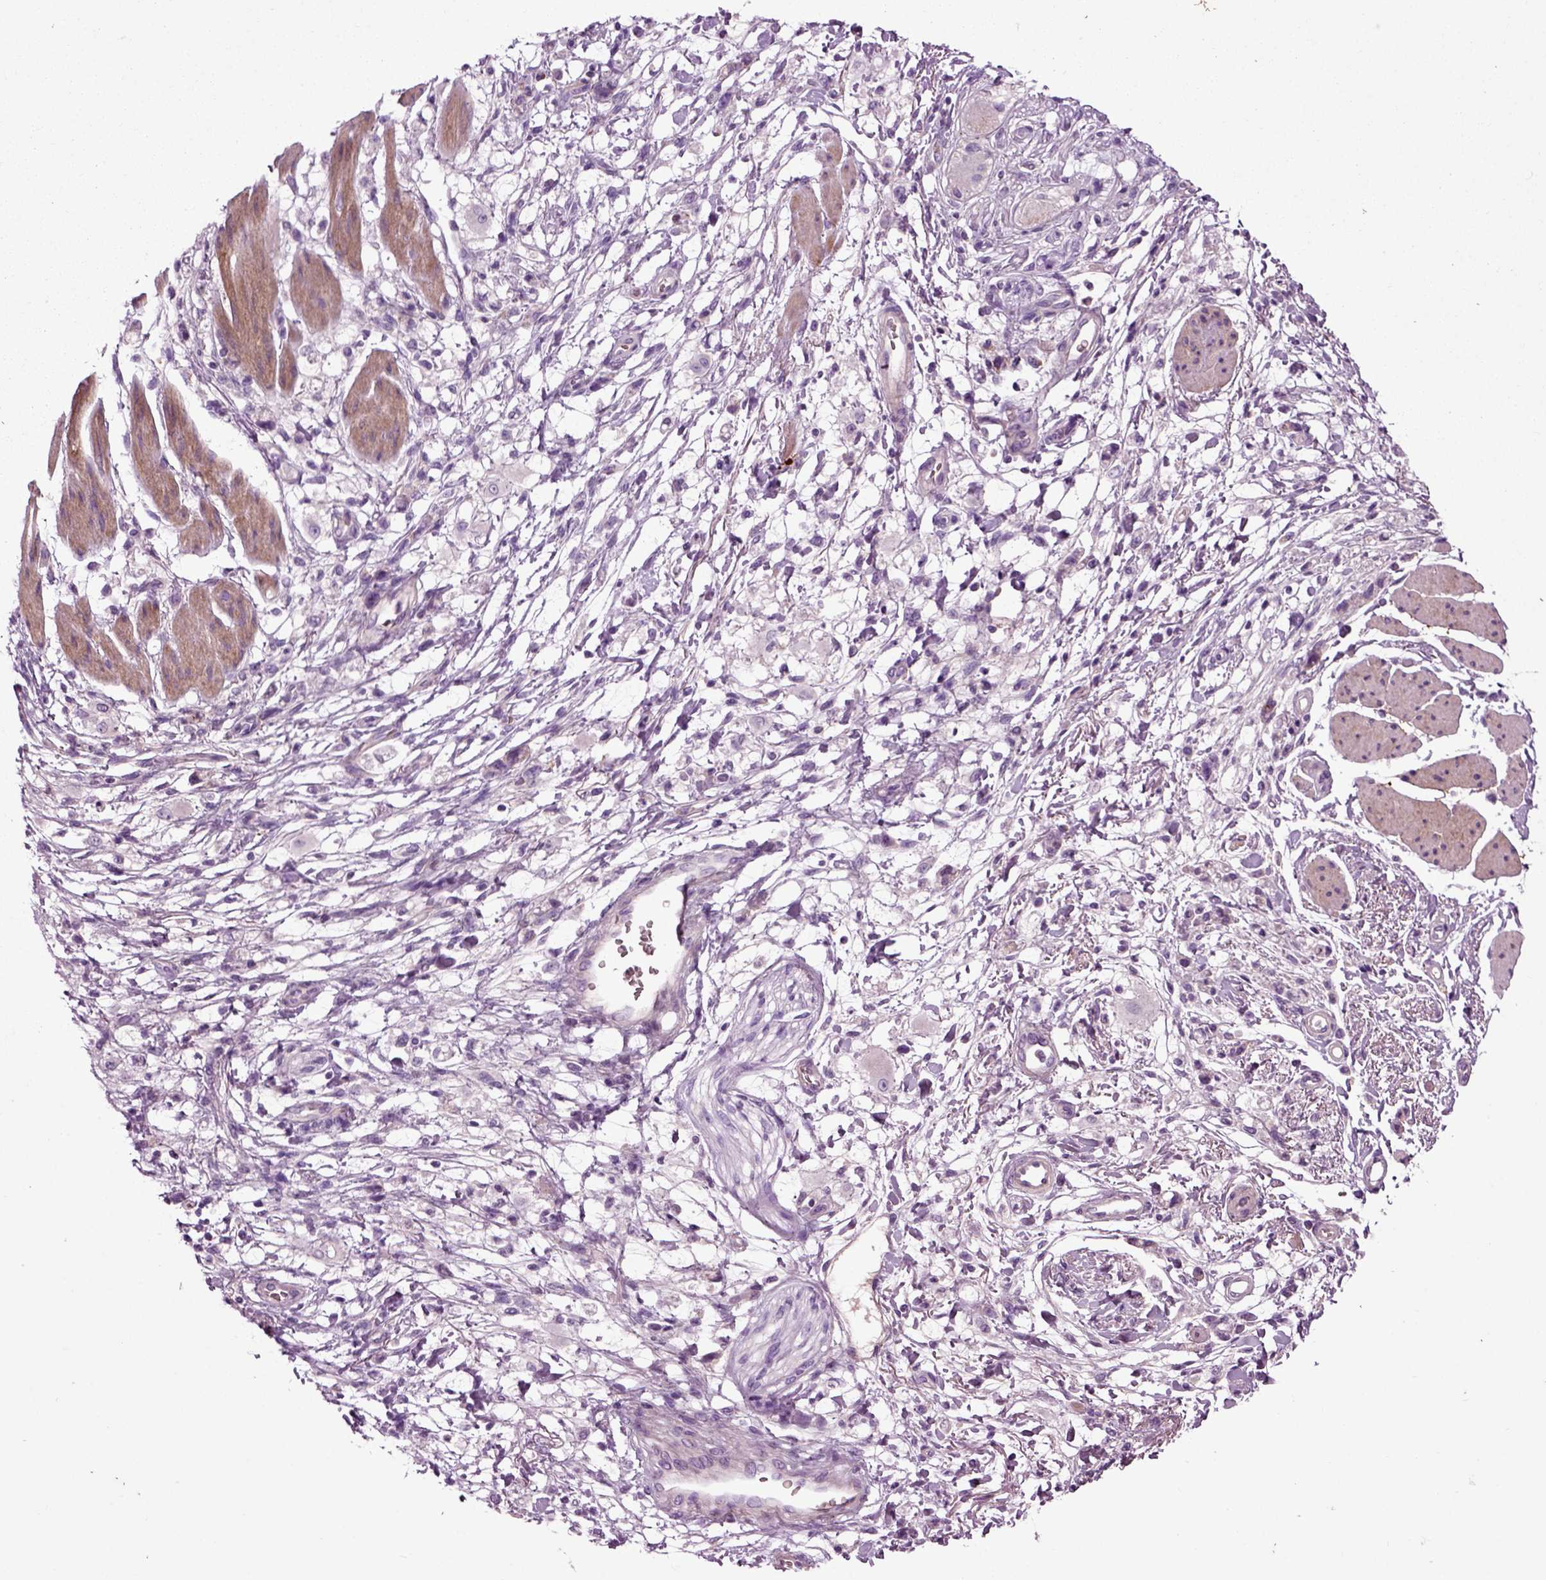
{"staining": {"intensity": "negative", "quantity": "none", "location": "none"}, "tissue": "stomach cancer", "cell_type": "Tumor cells", "image_type": "cancer", "snomed": [{"axis": "morphology", "description": "Adenocarcinoma, NOS"}, {"axis": "topography", "description": "Stomach"}], "caption": "An immunohistochemistry (IHC) micrograph of stomach adenocarcinoma is shown. There is no staining in tumor cells of stomach adenocarcinoma. (DAB (3,3'-diaminobenzidine) immunohistochemistry, high magnification).", "gene": "SPON1", "patient": {"sex": "female", "age": 60}}